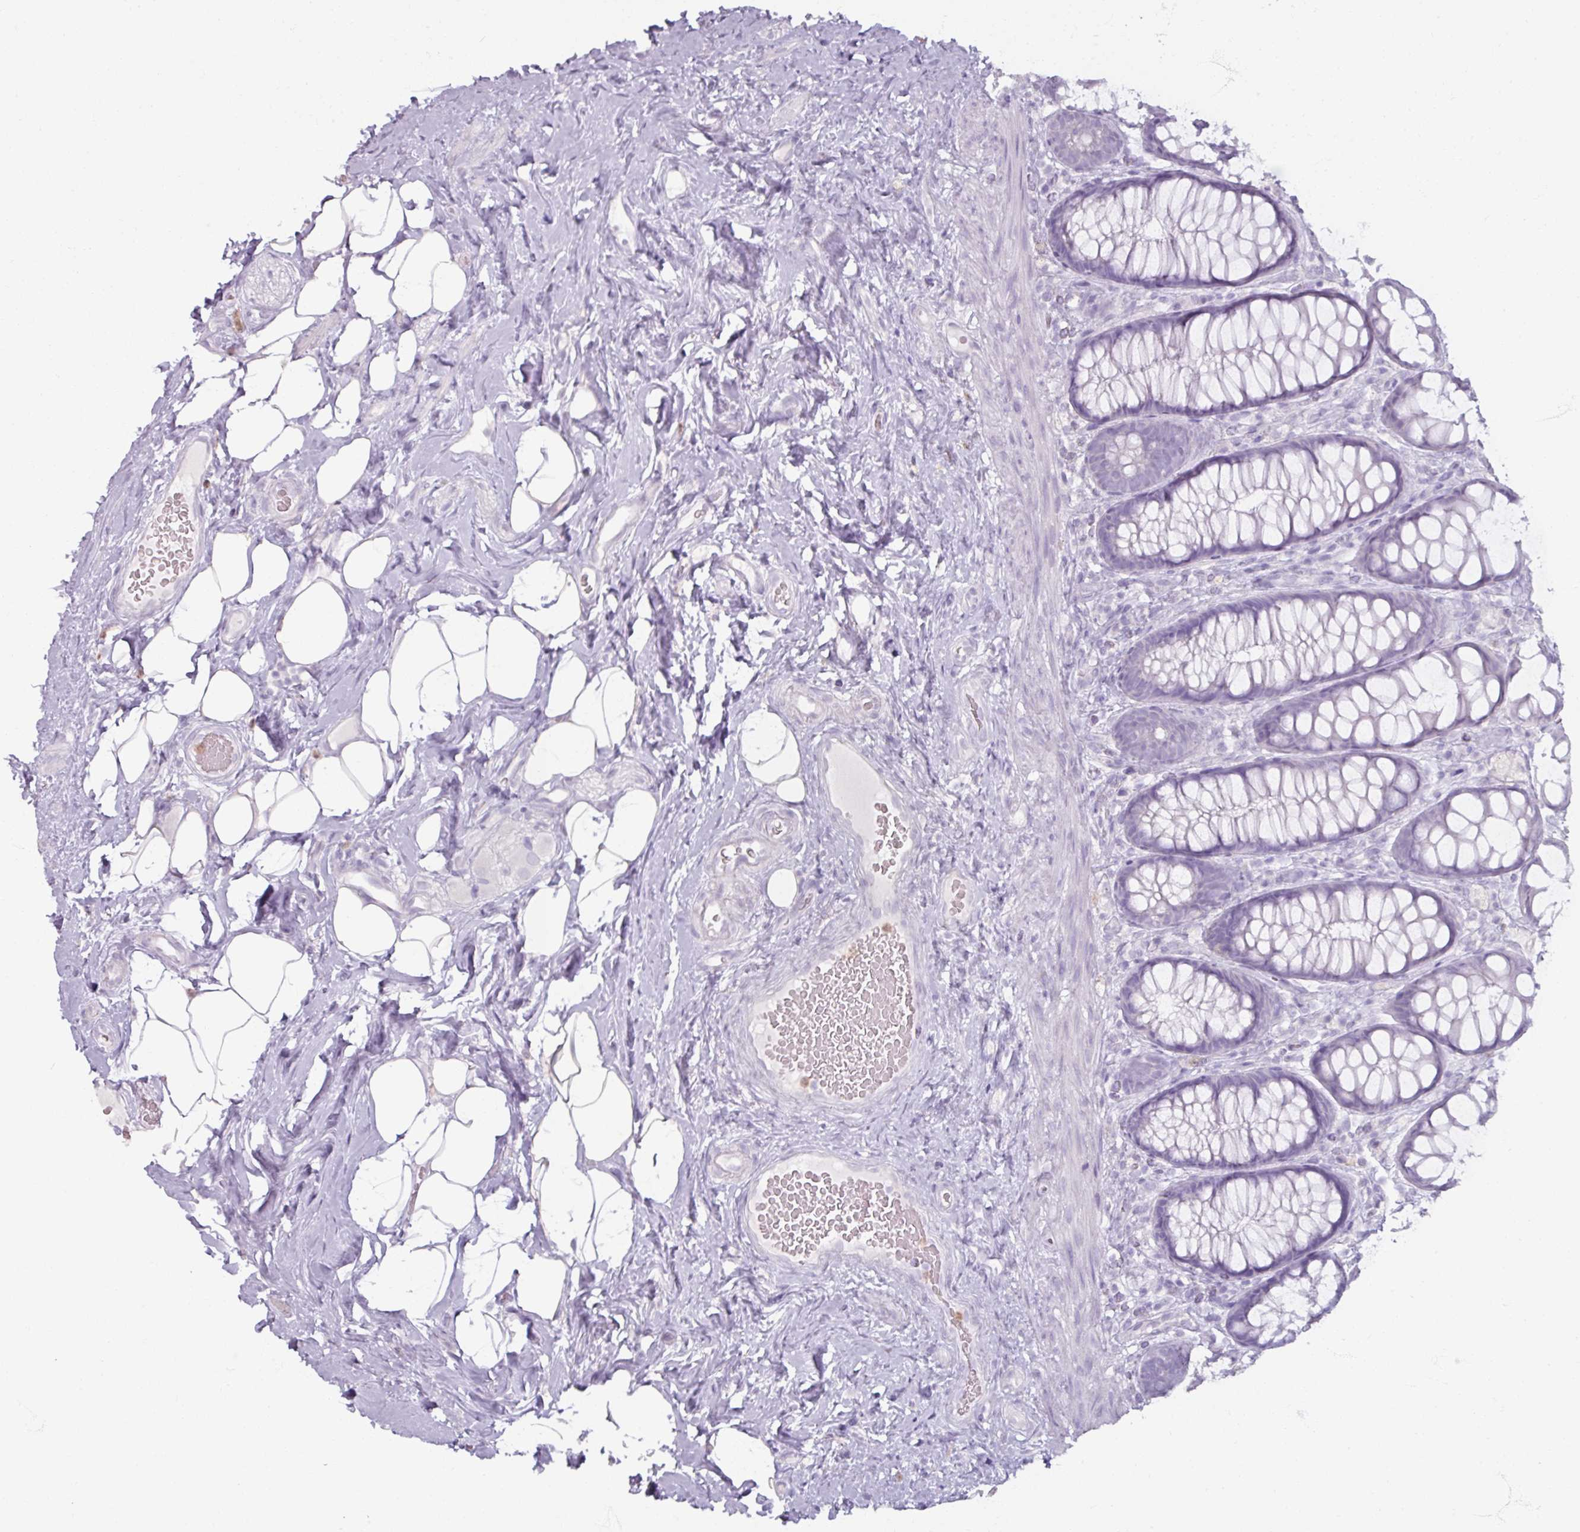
{"staining": {"intensity": "negative", "quantity": "none", "location": "none"}, "tissue": "rectum", "cell_type": "Glandular cells", "image_type": "normal", "snomed": [{"axis": "morphology", "description": "Normal tissue, NOS"}, {"axis": "topography", "description": "Rectum"}], "caption": "Micrograph shows no significant protein expression in glandular cells of benign rectum. (DAB (3,3'-diaminobenzidine) immunohistochemistry, high magnification).", "gene": "ARG1", "patient": {"sex": "female", "age": 67}}